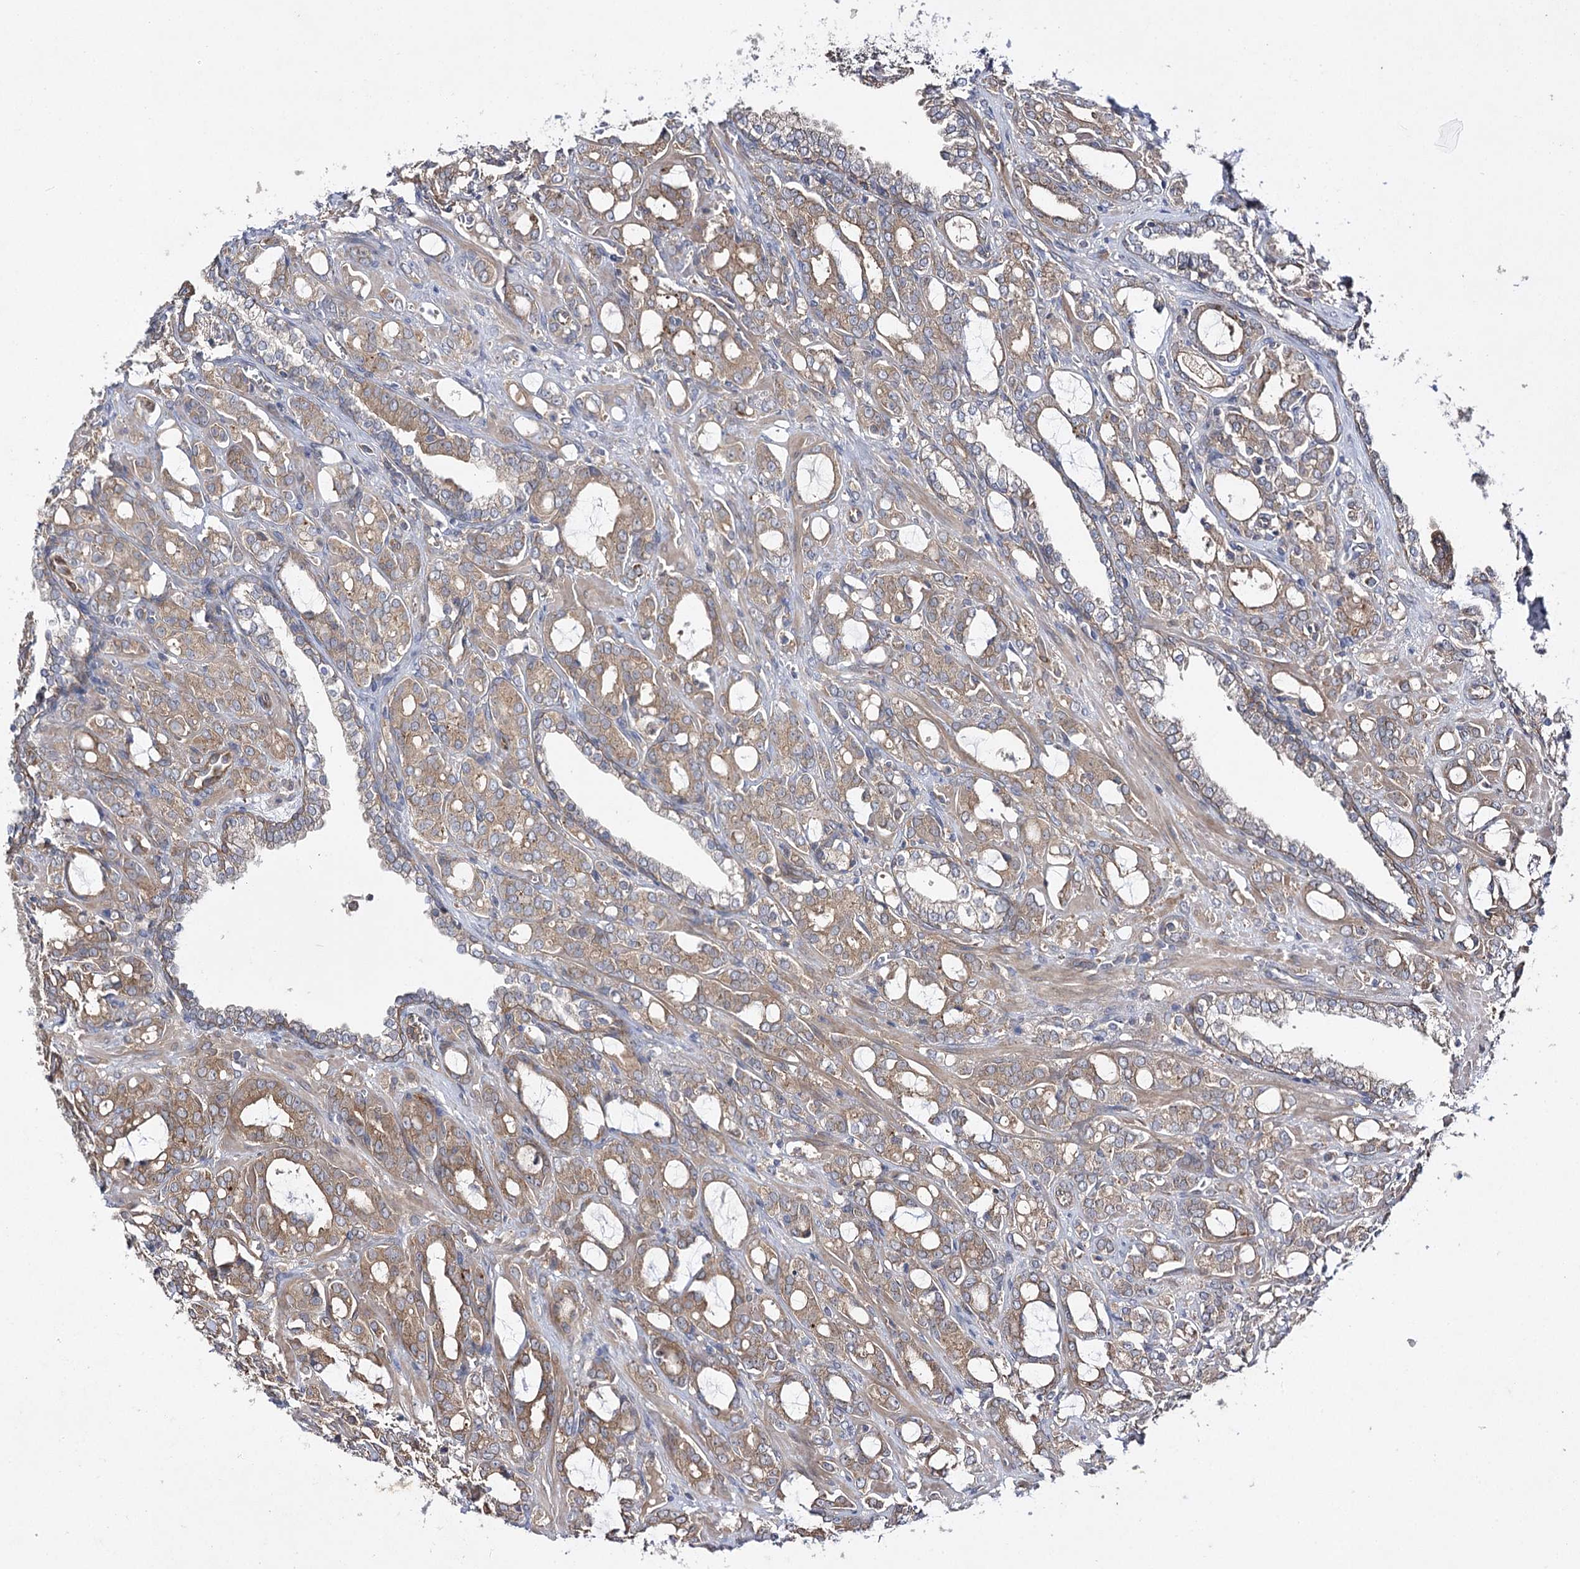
{"staining": {"intensity": "moderate", "quantity": ">75%", "location": "cytoplasmic/membranous"}, "tissue": "prostate cancer", "cell_type": "Tumor cells", "image_type": "cancer", "snomed": [{"axis": "morphology", "description": "Adenocarcinoma, High grade"}, {"axis": "topography", "description": "Prostate"}], "caption": "DAB (3,3'-diaminobenzidine) immunohistochemical staining of human high-grade adenocarcinoma (prostate) demonstrates moderate cytoplasmic/membranous protein staining in about >75% of tumor cells.", "gene": "BCR", "patient": {"sex": "male", "age": 72}}